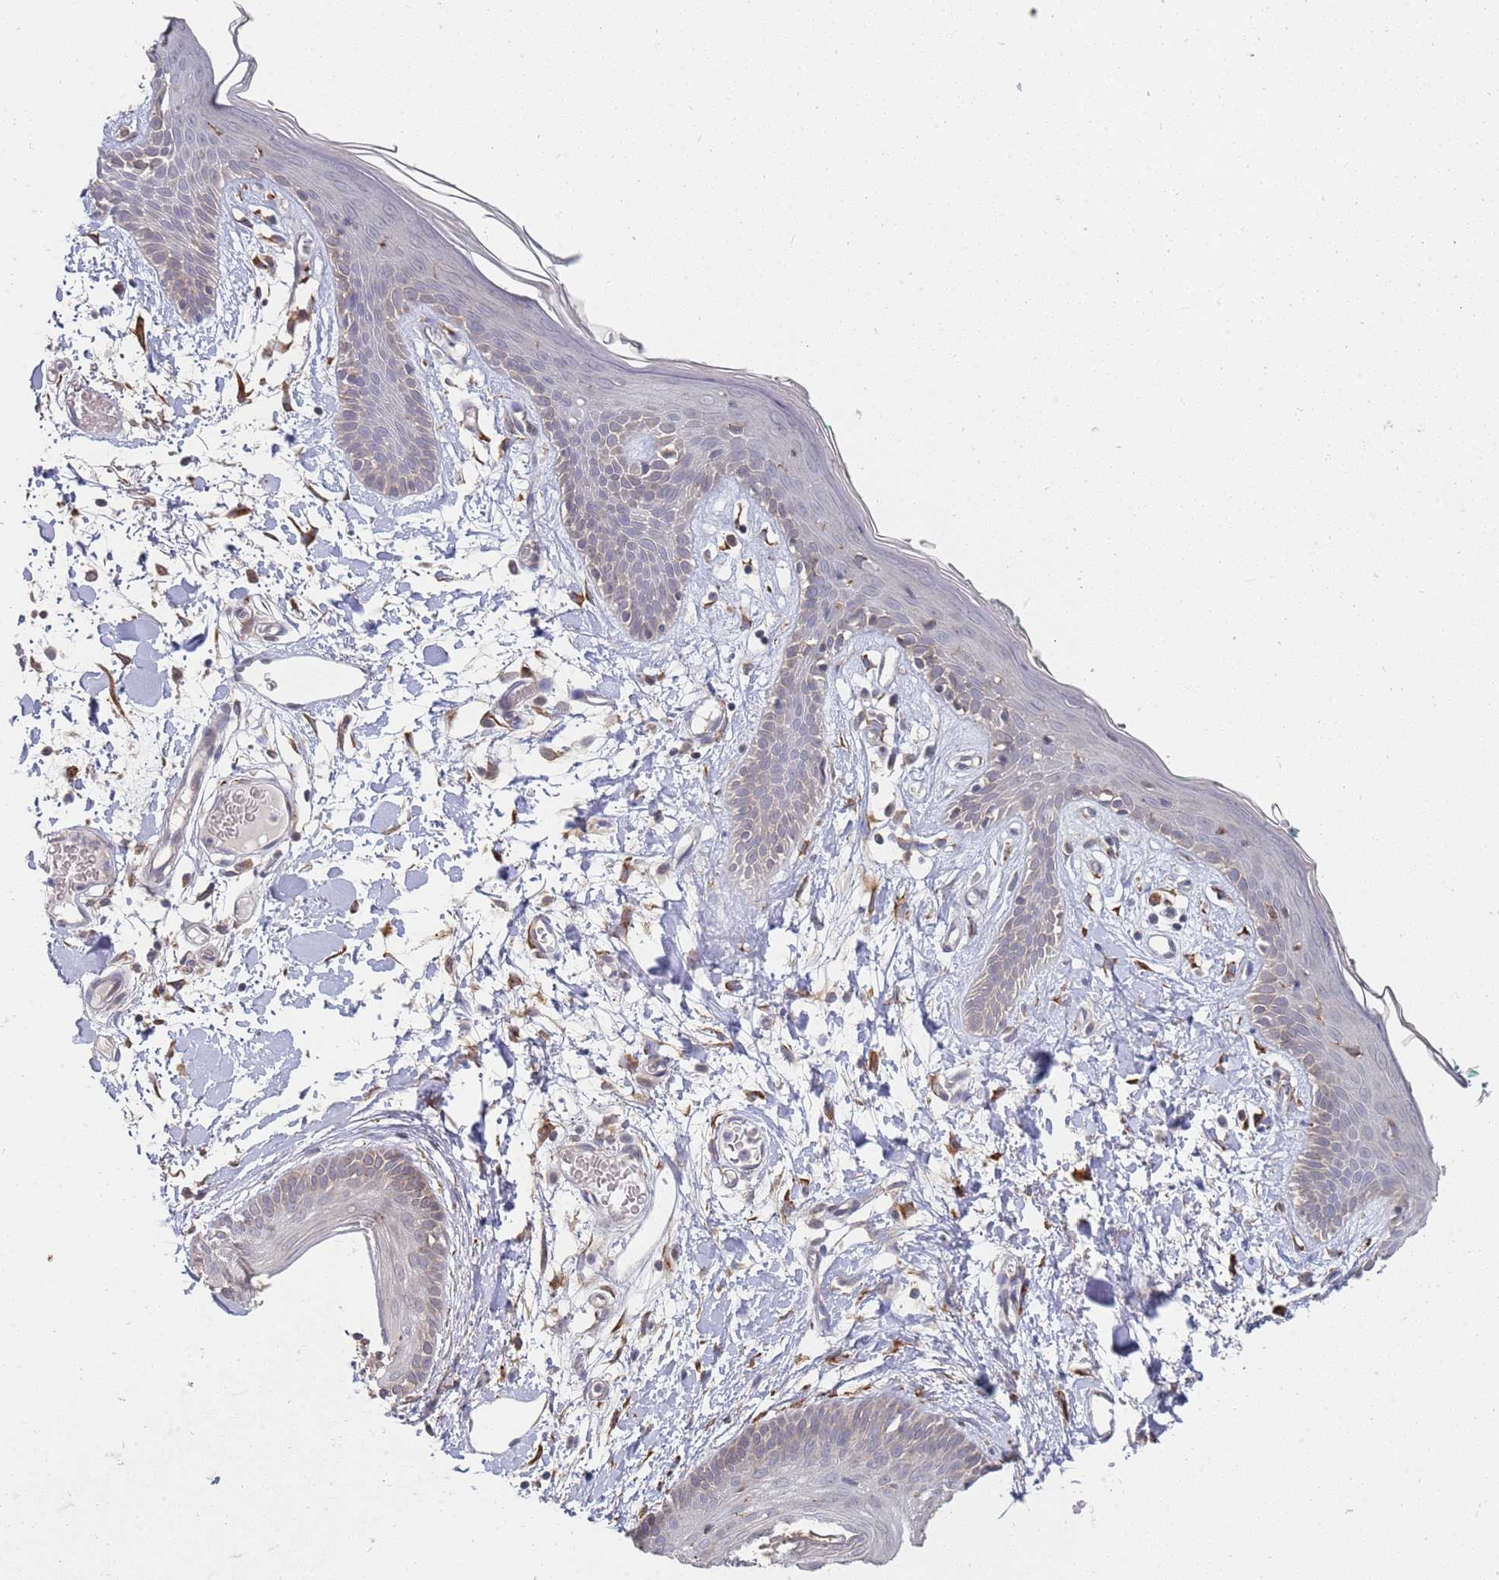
{"staining": {"intensity": "moderate", "quantity": ">75%", "location": "cytoplasmic/membranous"}, "tissue": "skin", "cell_type": "Fibroblasts", "image_type": "normal", "snomed": [{"axis": "morphology", "description": "Normal tissue, NOS"}, {"axis": "topography", "description": "Skin"}], "caption": "Protein expression analysis of unremarkable skin exhibits moderate cytoplasmic/membranous expression in about >75% of fibroblasts. (DAB (3,3'-diaminobenzidine) = brown stain, brightfield microscopy at high magnification).", "gene": "VRK2", "patient": {"sex": "male", "age": 79}}